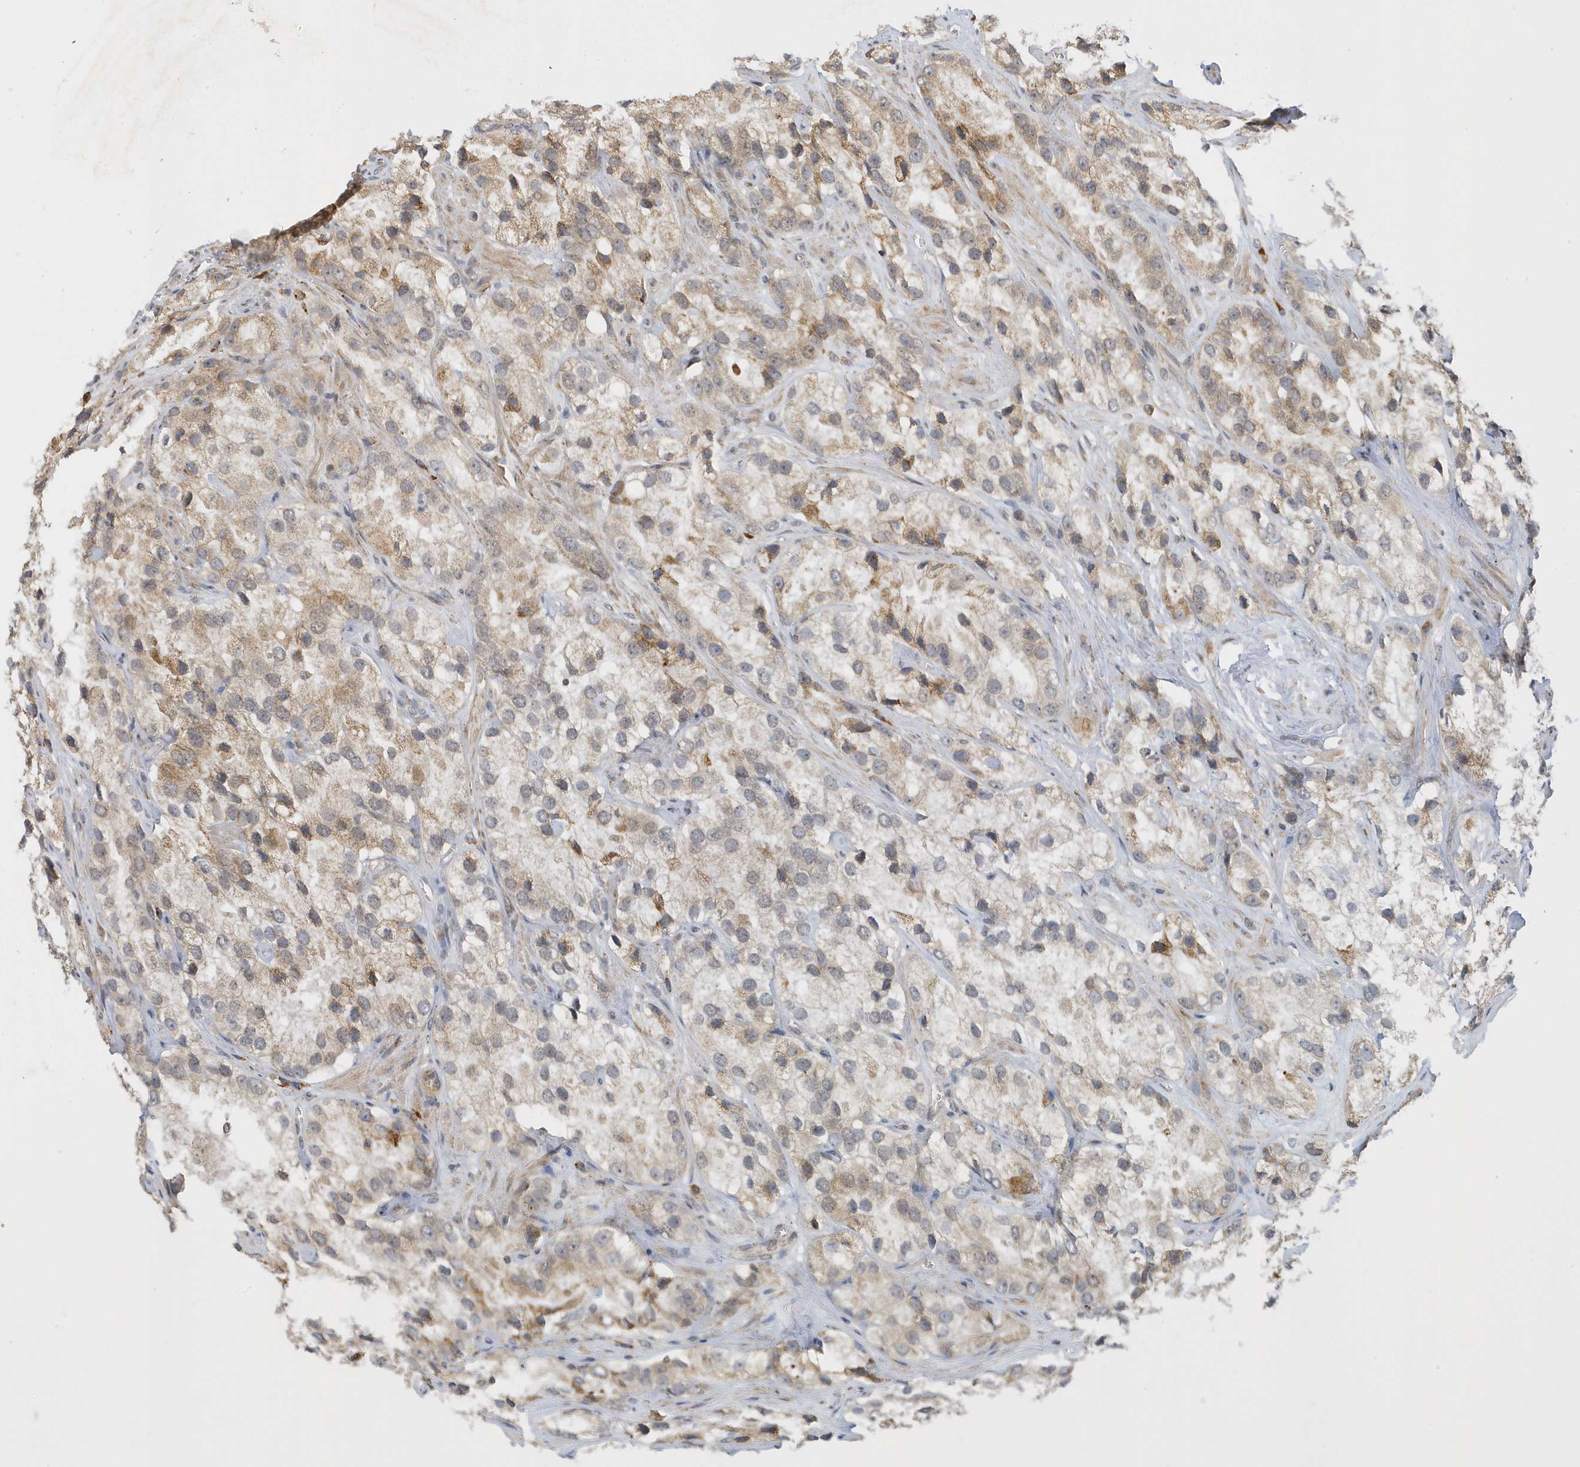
{"staining": {"intensity": "weak", "quantity": "25%-75%", "location": "cytoplasmic/membranous"}, "tissue": "prostate cancer", "cell_type": "Tumor cells", "image_type": "cancer", "snomed": [{"axis": "morphology", "description": "Adenocarcinoma, High grade"}, {"axis": "topography", "description": "Prostate"}], "caption": "Tumor cells show low levels of weak cytoplasmic/membranous staining in approximately 25%-75% of cells in prostate cancer (adenocarcinoma (high-grade)).", "gene": "METTL21A", "patient": {"sex": "male", "age": 66}}